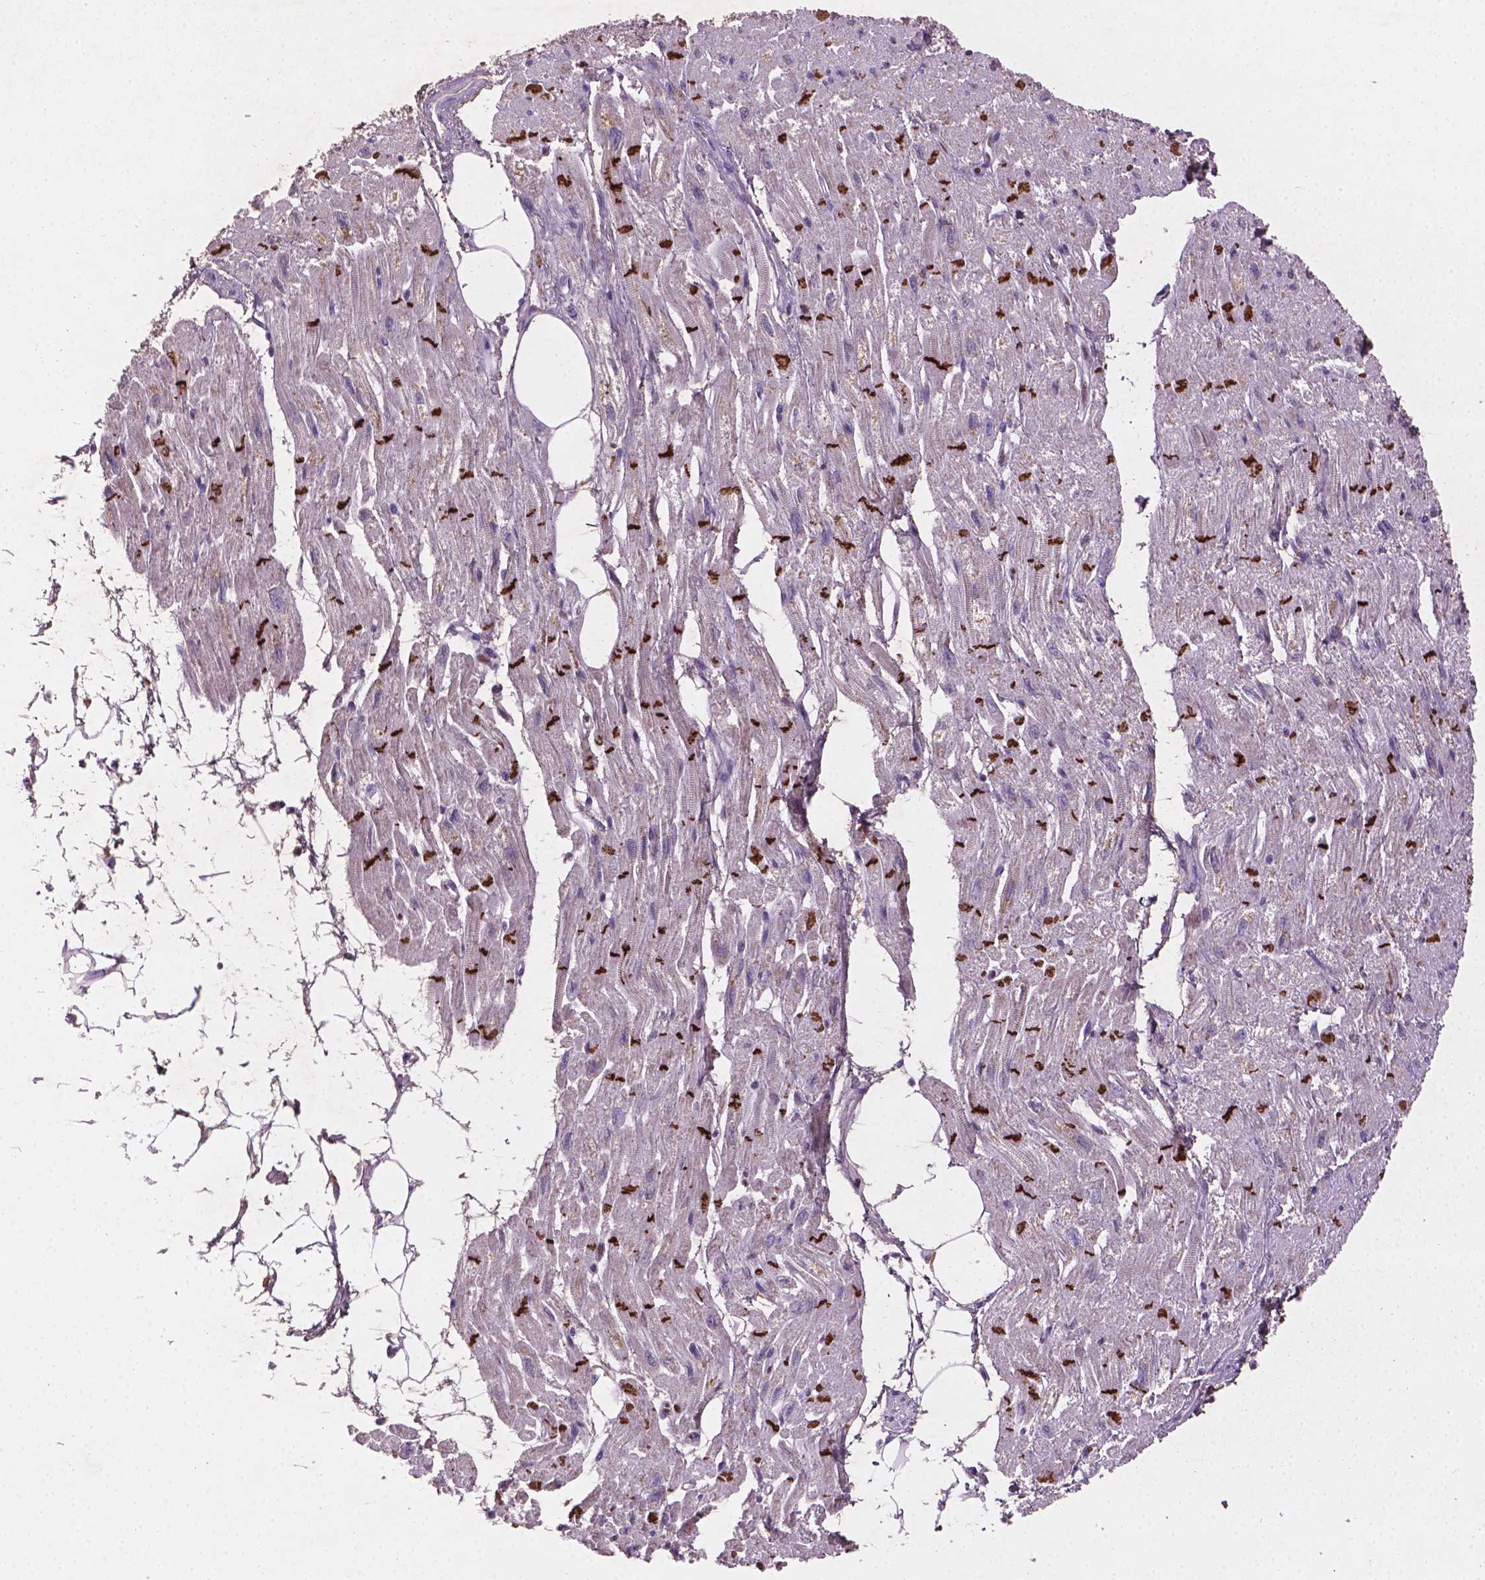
{"staining": {"intensity": "strong", "quantity": "25%-75%", "location": "cytoplasmic/membranous"}, "tissue": "heart muscle", "cell_type": "Cardiomyocytes", "image_type": "normal", "snomed": [{"axis": "morphology", "description": "Normal tissue, NOS"}, {"axis": "topography", "description": "Heart"}], "caption": "Heart muscle stained for a protein demonstrates strong cytoplasmic/membranous positivity in cardiomyocytes. Immunohistochemistry stains the protein of interest in brown and the nuclei are stained blue.", "gene": "SOX17", "patient": {"sex": "female", "age": 62}}